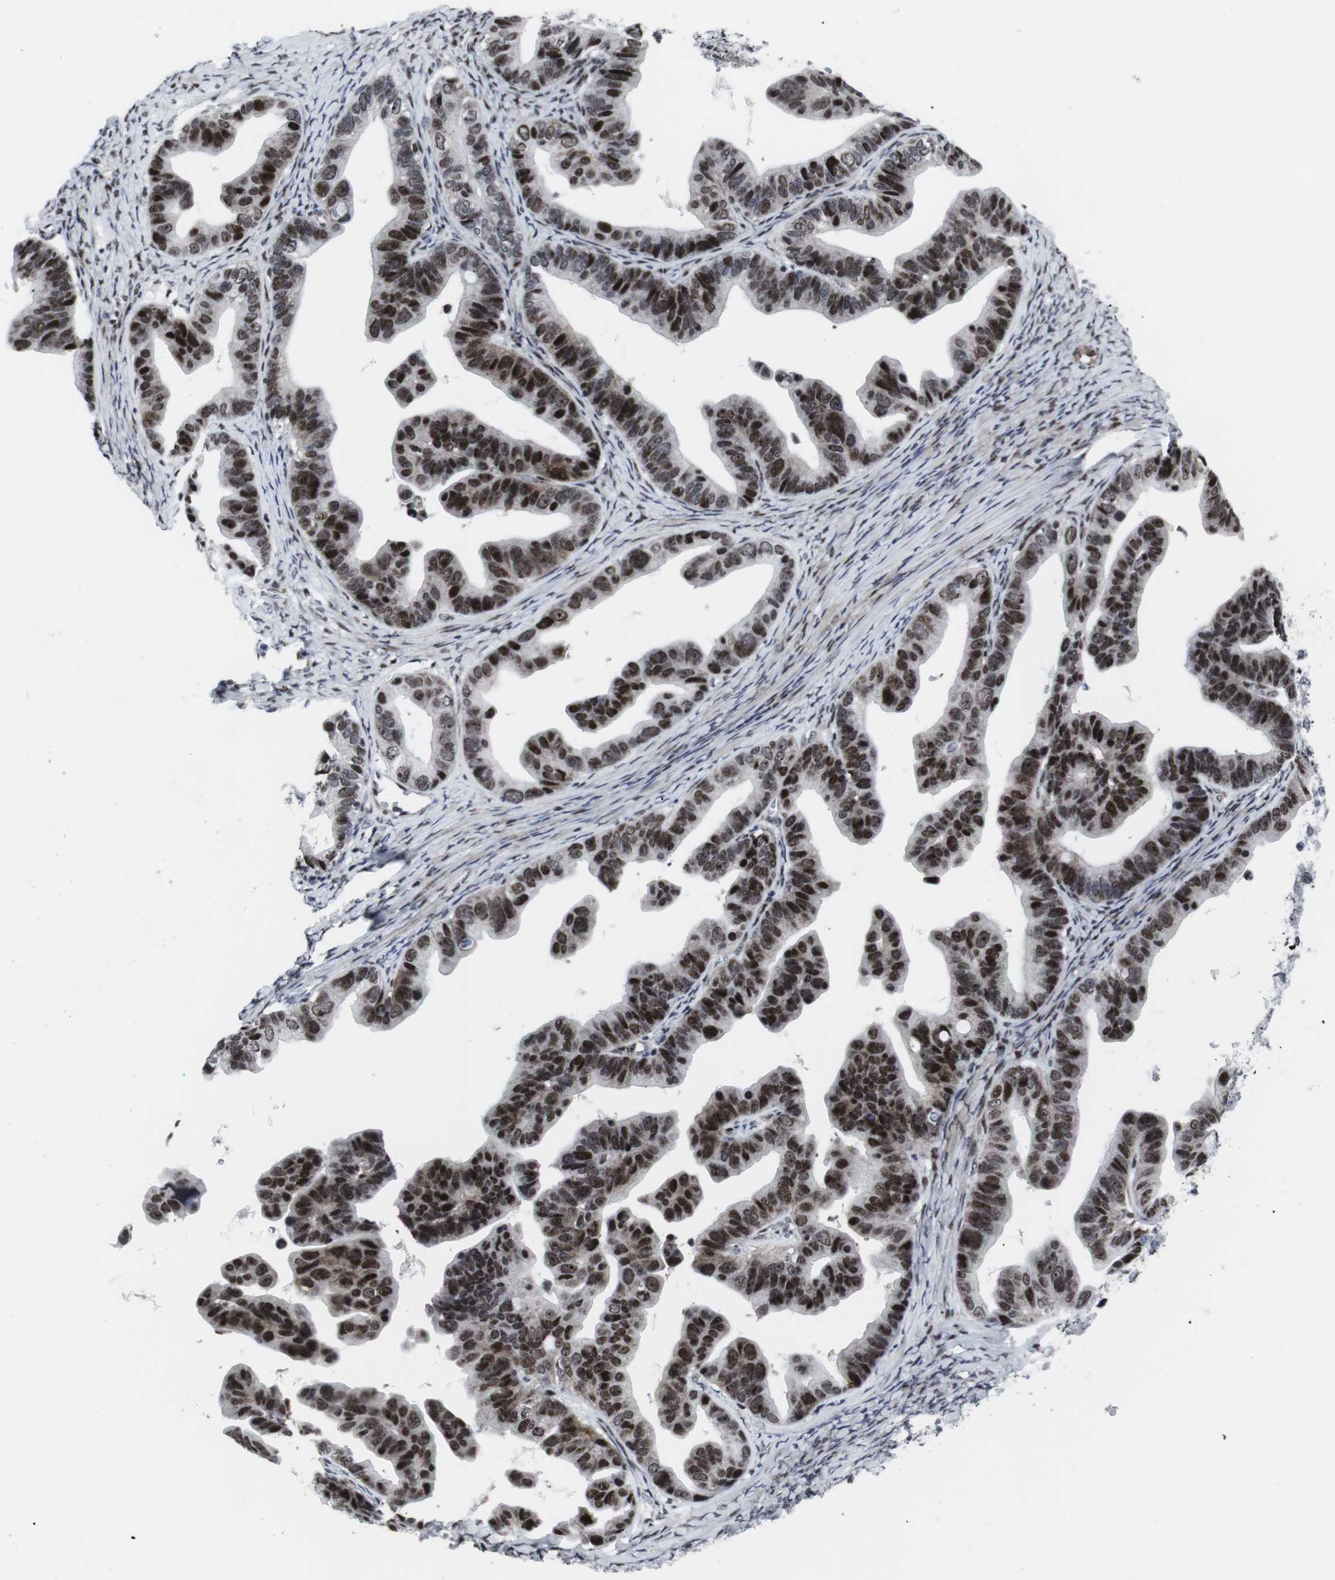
{"staining": {"intensity": "strong", "quantity": ">75%", "location": "nuclear"}, "tissue": "ovarian cancer", "cell_type": "Tumor cells", "image_type": "cancer", "snomed": [{"axis": "morphology", "description": "Cystadenocarcinoma, serous, NOS"}, {"axis": "topography", "description": "Ovary"}], "caption": "About >75% of tumor cells in human ovarian cancer show strong nuclear protein positivity as visualized by brown immunohistochemical staining.", "gene": "MLH1", "patient": {"sex": "female", "age": 56}}